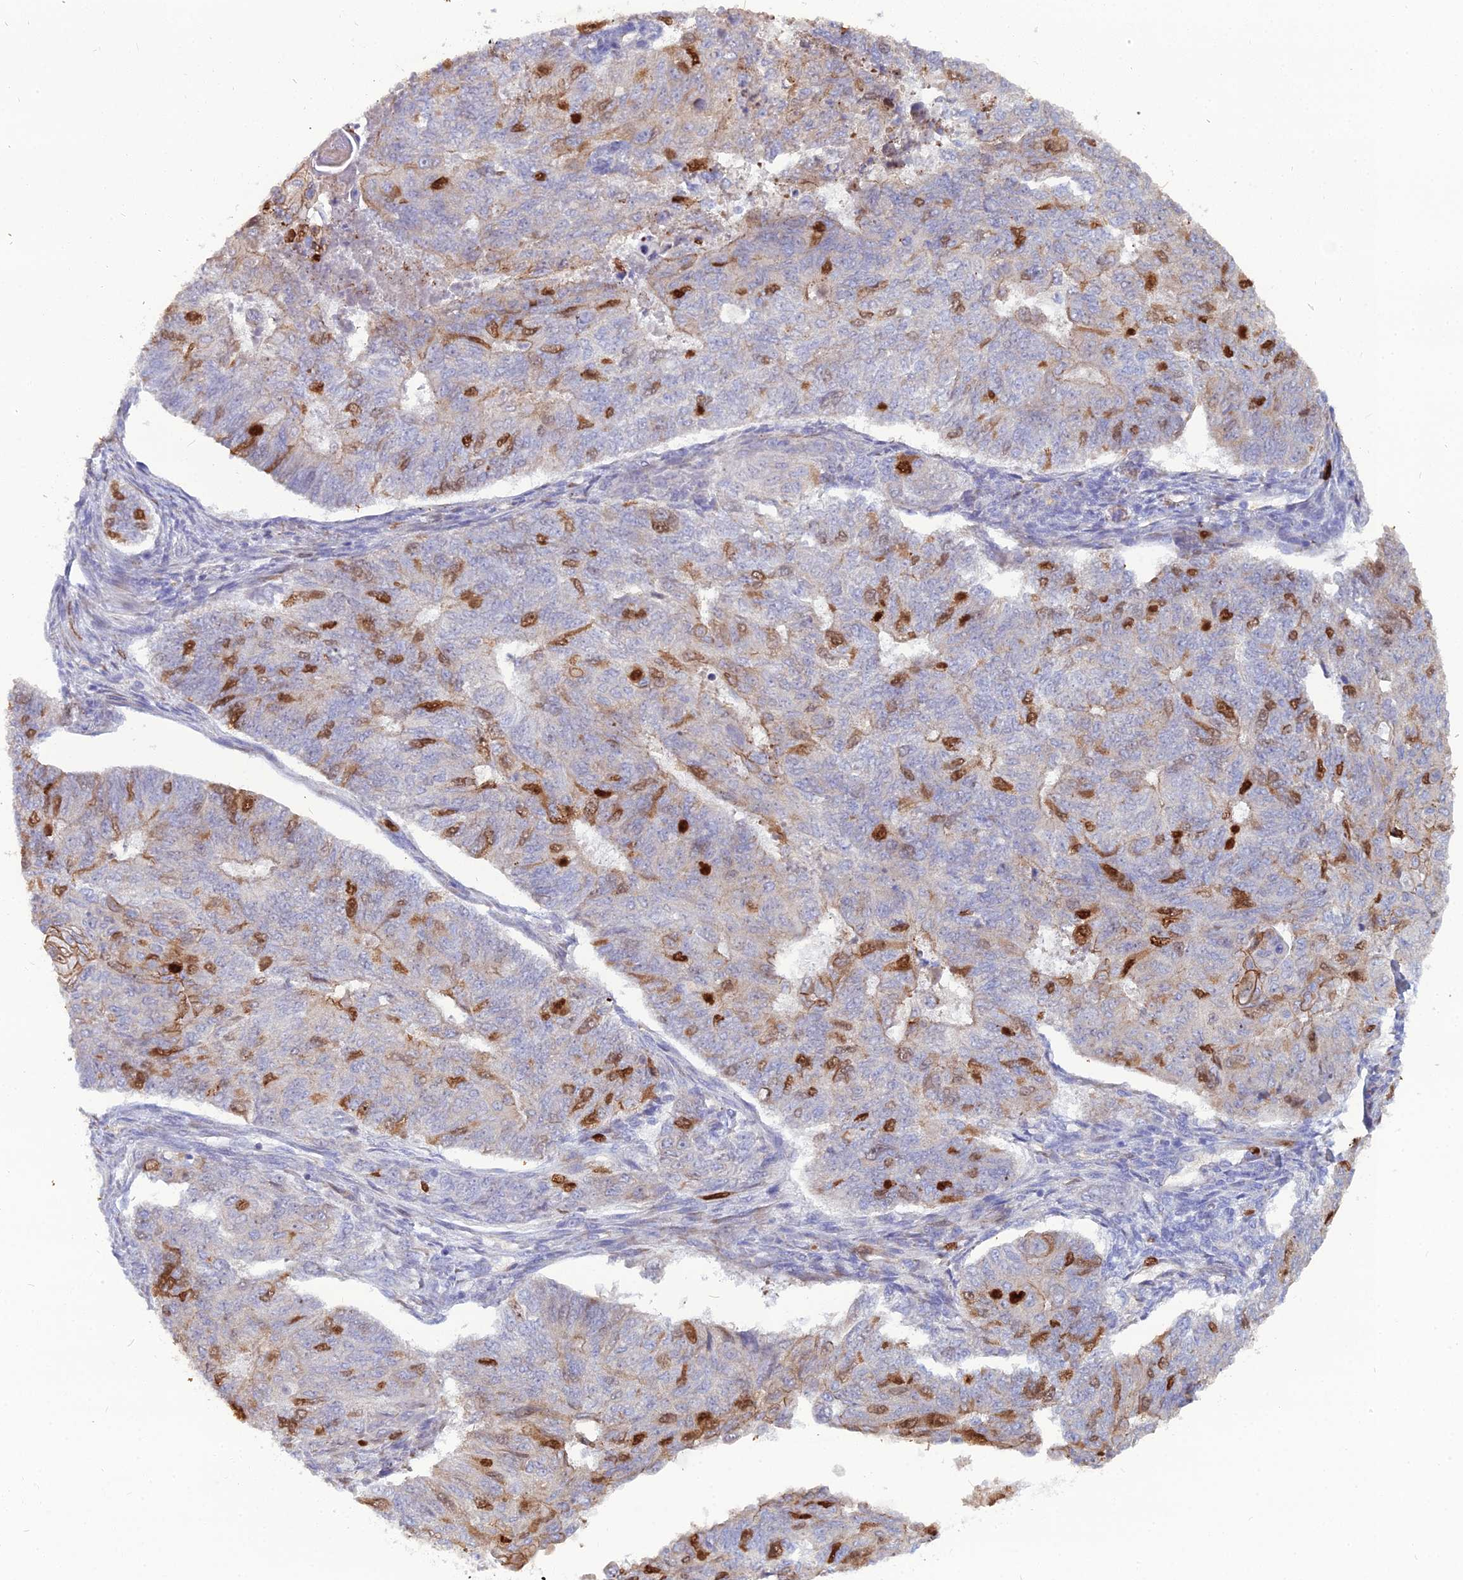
{"staining": {"intensity": "strong", "quantity": "<25%", "location": "nuclear"}, "tissue": "endometrial cancer", "cell_type": "Tumor cells", "image_type": "cancer", "snomed": [{"axis": "morphology", "description": "Adenocarcinoma, NOS"}, {"axis": "topography", "description": "Endometrium"}], "caption": "An image of human endometrial cancer (adenocarcinoma) stained for a protein exhibits strong nuclear brown staining in tumor cells. The protein of interest is shown in brown color, while the nuclei are stained blue.", "gene": "NUSAP1", "patient": {"sex": "female", "age": 32}}